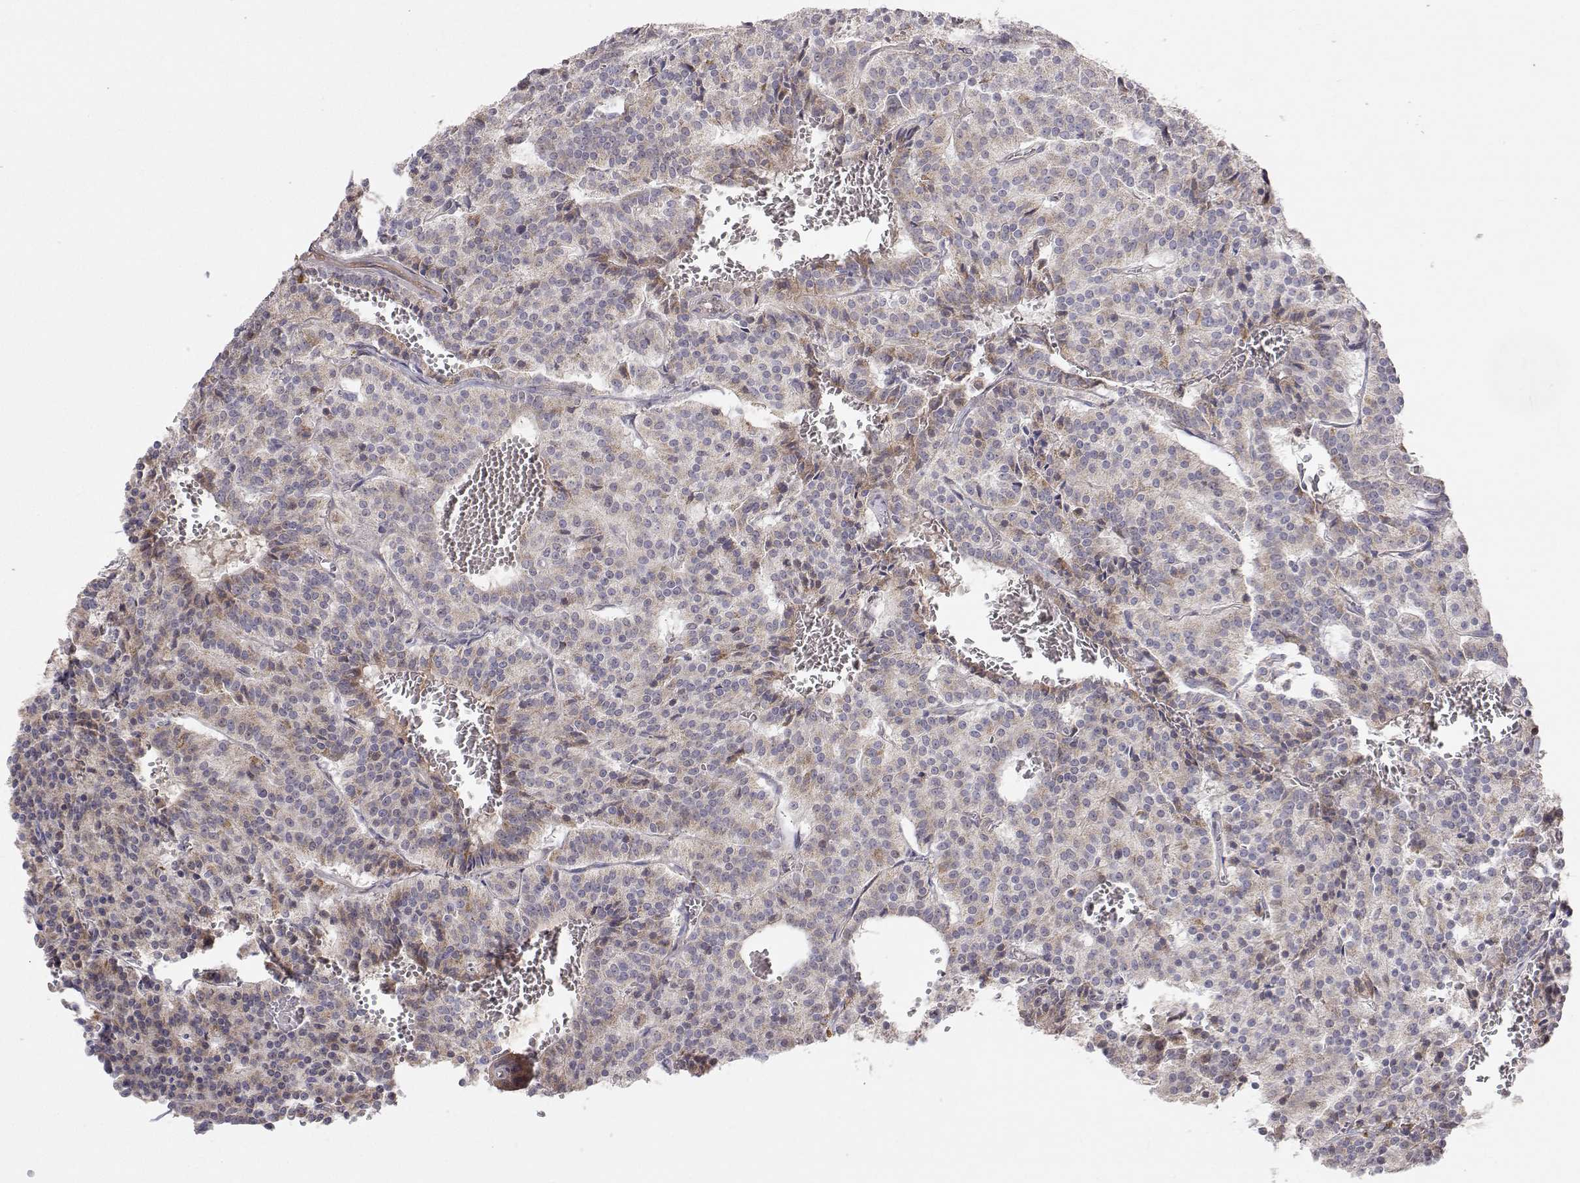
{"staining": {"intensity": "weak", "quantity": "<25%", "location": "cytoplasmic/membranous"}, "tissue": "carcinoid", "cell_type": "Tumor cells", "image_type": "cancer", "snomed": [{"axis": "morphology", "description": "Carcinoid, malignant, NOS"}, {"axis": "topography", "description": "Lung"}], "caption": "Immunohistochemical staining of human carcinoid demonstrates no significant positivity in tumor cells. (Stains: DAB (3,3'-diaminobenzidine) IHC with hematoxylin counter stain, Microscopy: brightfield microscopy at high magnification).", "gene": "MRPL3", "patient": {"sex": "male", "age": 70}}